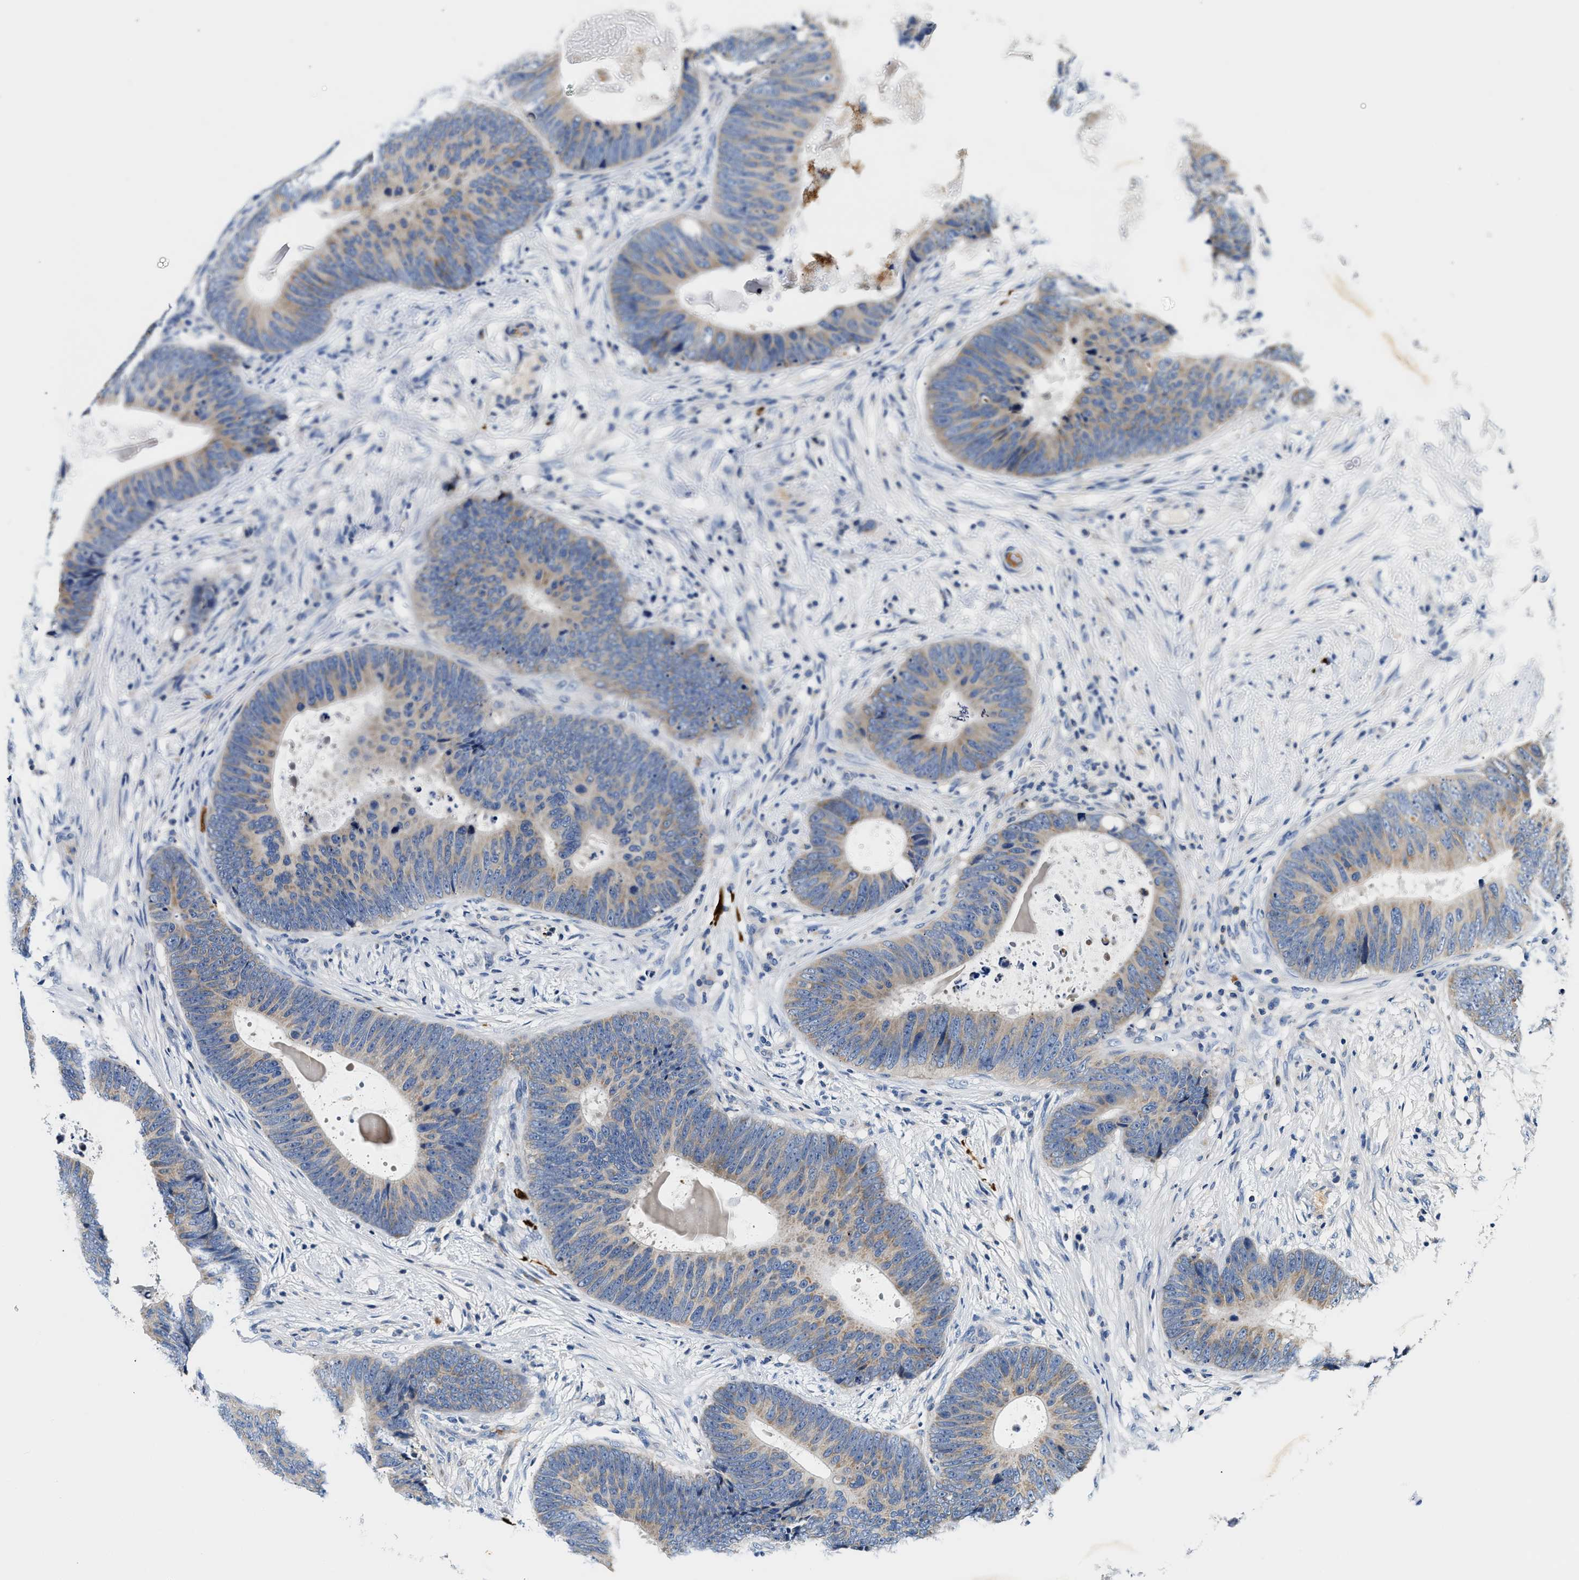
{"staining": {"intensity": "weak", "quantity": "<25%", "location": "cytoplasmic/membranous"}, "tissue": "colorectal cancer", "cell_type": "Tumor cells", "image_type": "cancer", "snomed": [{"axis": "morphology", "description": "Adenocarcinoma, NOS"}, {"axis": "topography", "description": "Colon"}], "caption": "A photomicrograph of adenocarcinoma (colorectal) stained for a protein displays no brown staining in tumor cells.", "gene": "TUT7", "patient": {"sex": "male", "age": 56}}